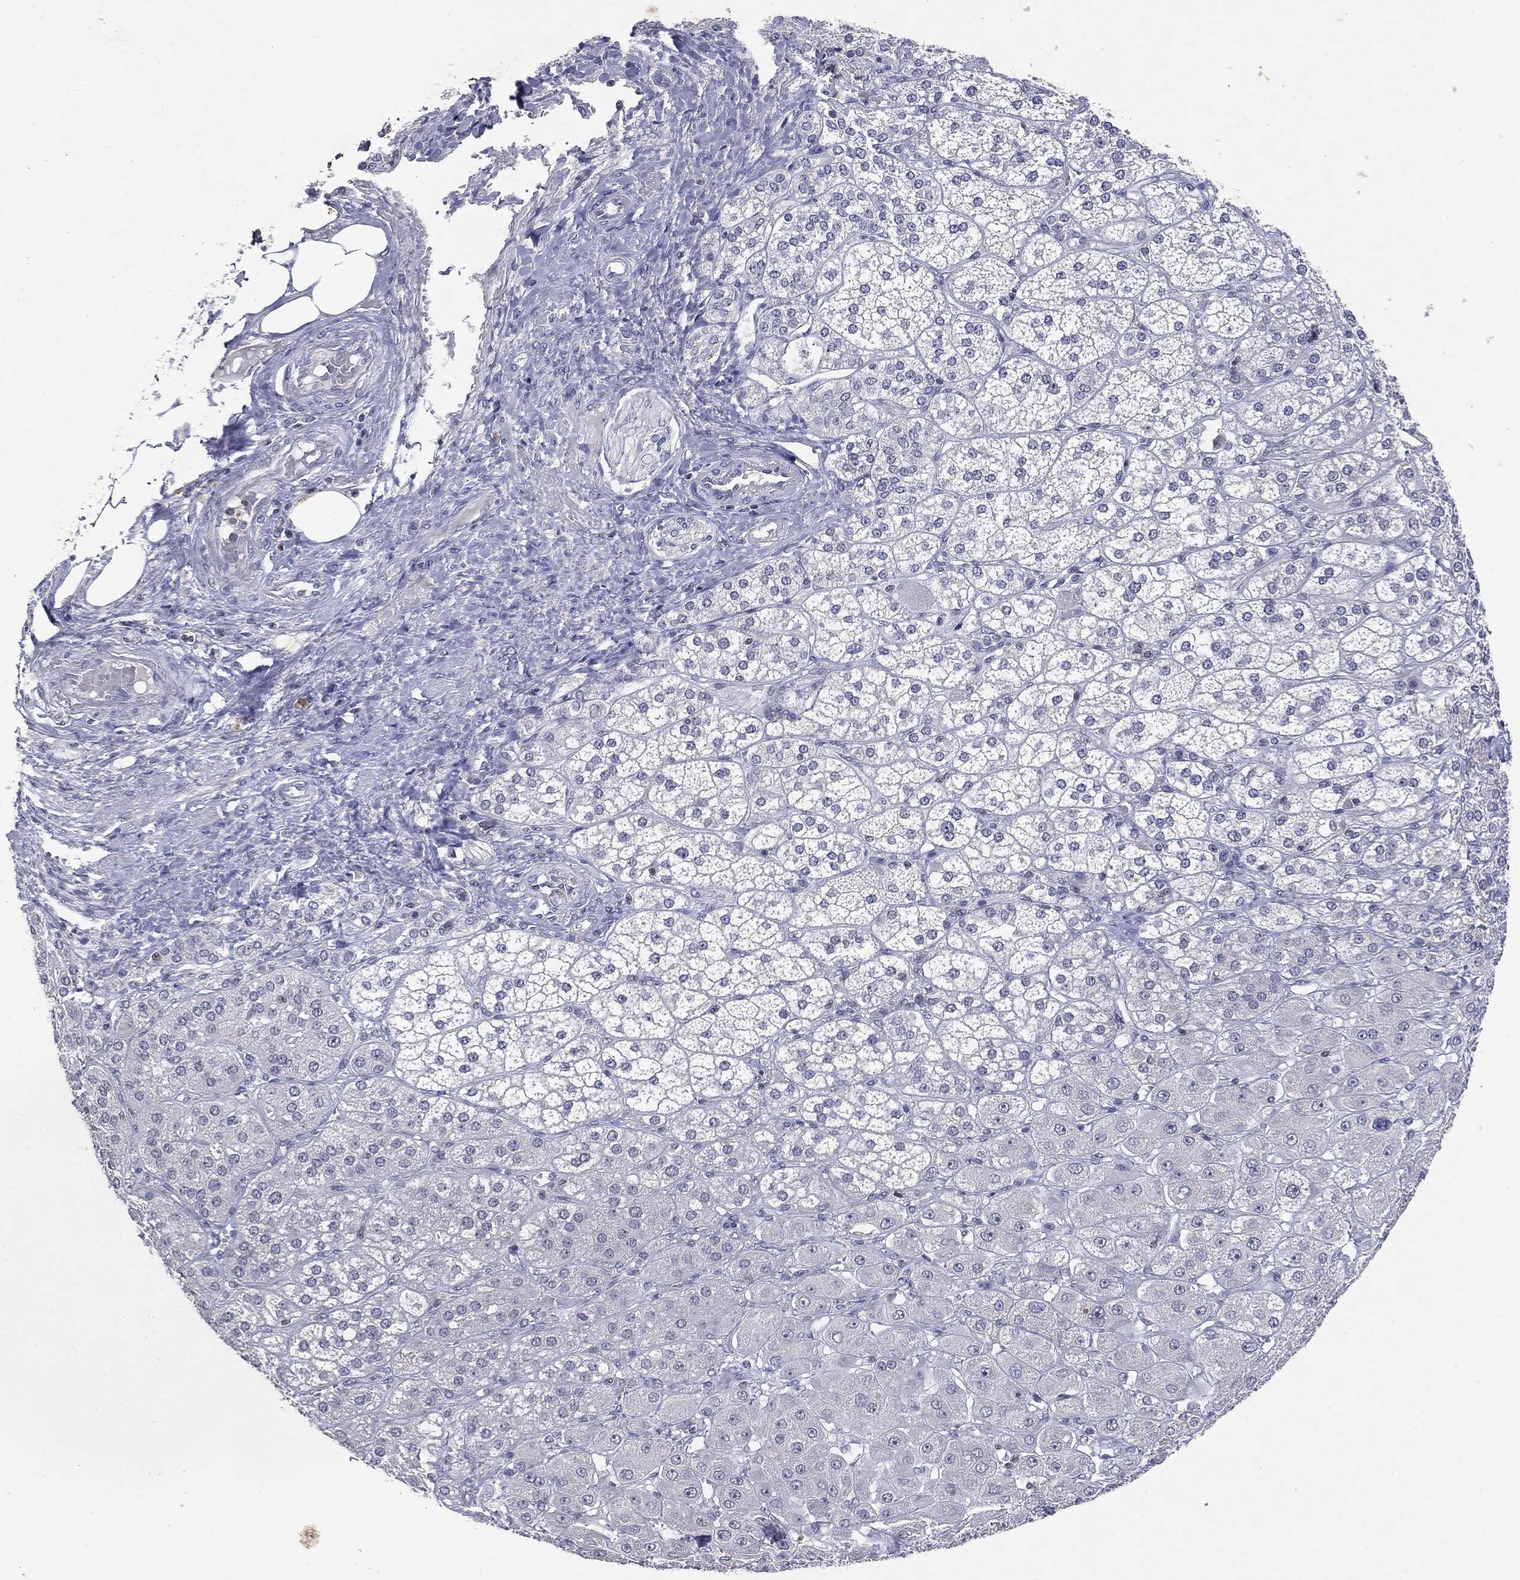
{"staining": {"intensity": "negative", "quantity": "none", "location": "none"}, "tissue": "adrenal gland", "cell_type": "Glandular cells", "image_type": "normal", "snomed": [{"axis": "morphology", "description": "Normal tissue, NOS"}, {"axis": "topography", "description": "Adrenal gland"}], "caption": "Glandular cells show no significant expression in benign adrenal gland. (DAB (3,3'-diaminobenzidine) immunohistochemistry (IHC) with hematoxylin counter stain).", "gene": "KIF2C", "patient": {"sex": "male", "age": 70}}